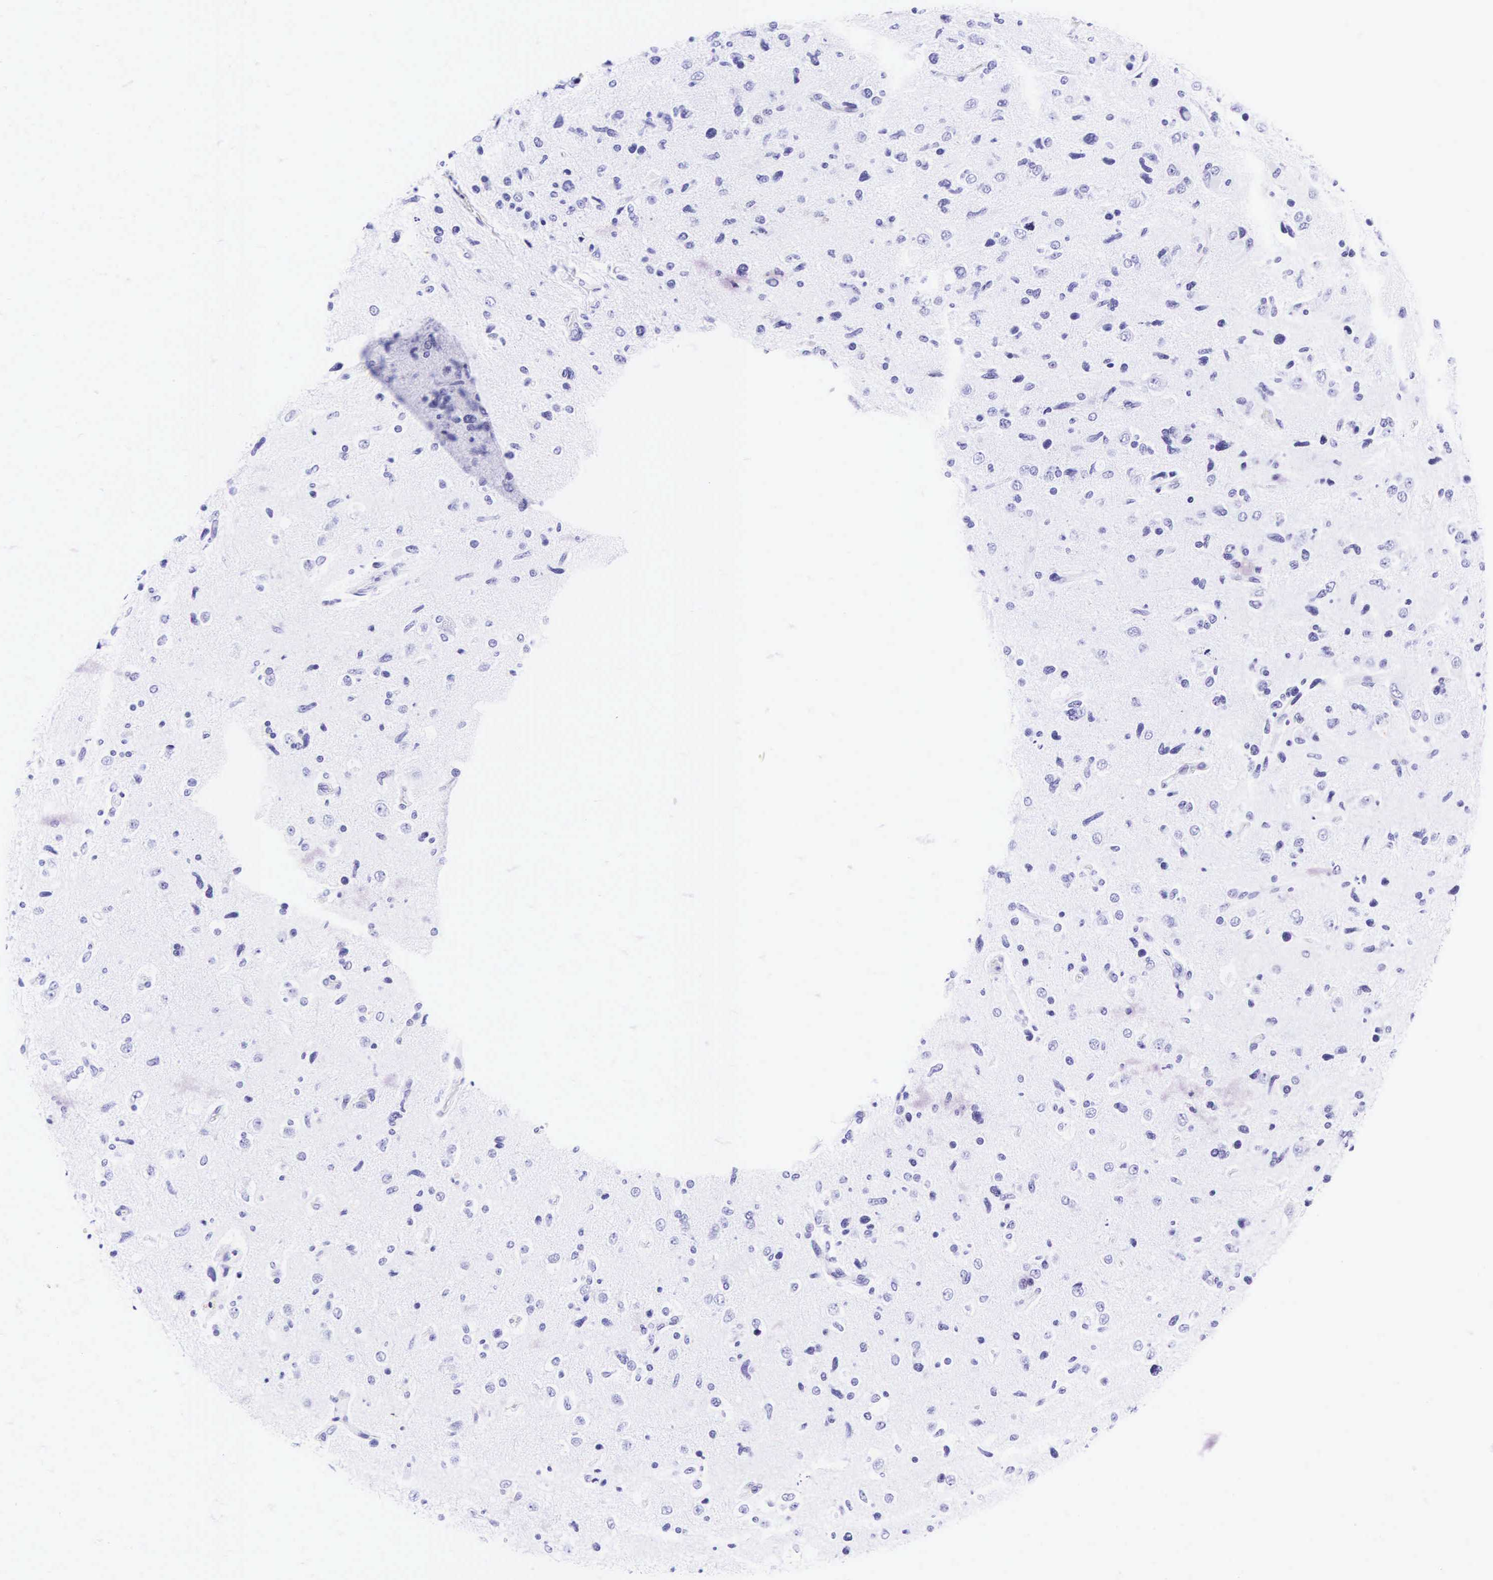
{"staining": {"intensity": "negative", "quantity": "none", "location": "none"}, "tissue": "glioma", "cell_type": "Tumor cells", "image_type": "cancer", "snomed": [{"axis": "morphology", "description": "Glioma, malignant, High grade"}, {"axis": "topography", "description": "Brain"}], "caption": "Malignant glioma (high-grade) was stained to show a protein in brown. There is no significant positivity in tumor cells.", "gene": "KRT18", "patient": {"sex": "male", "age": 77}}